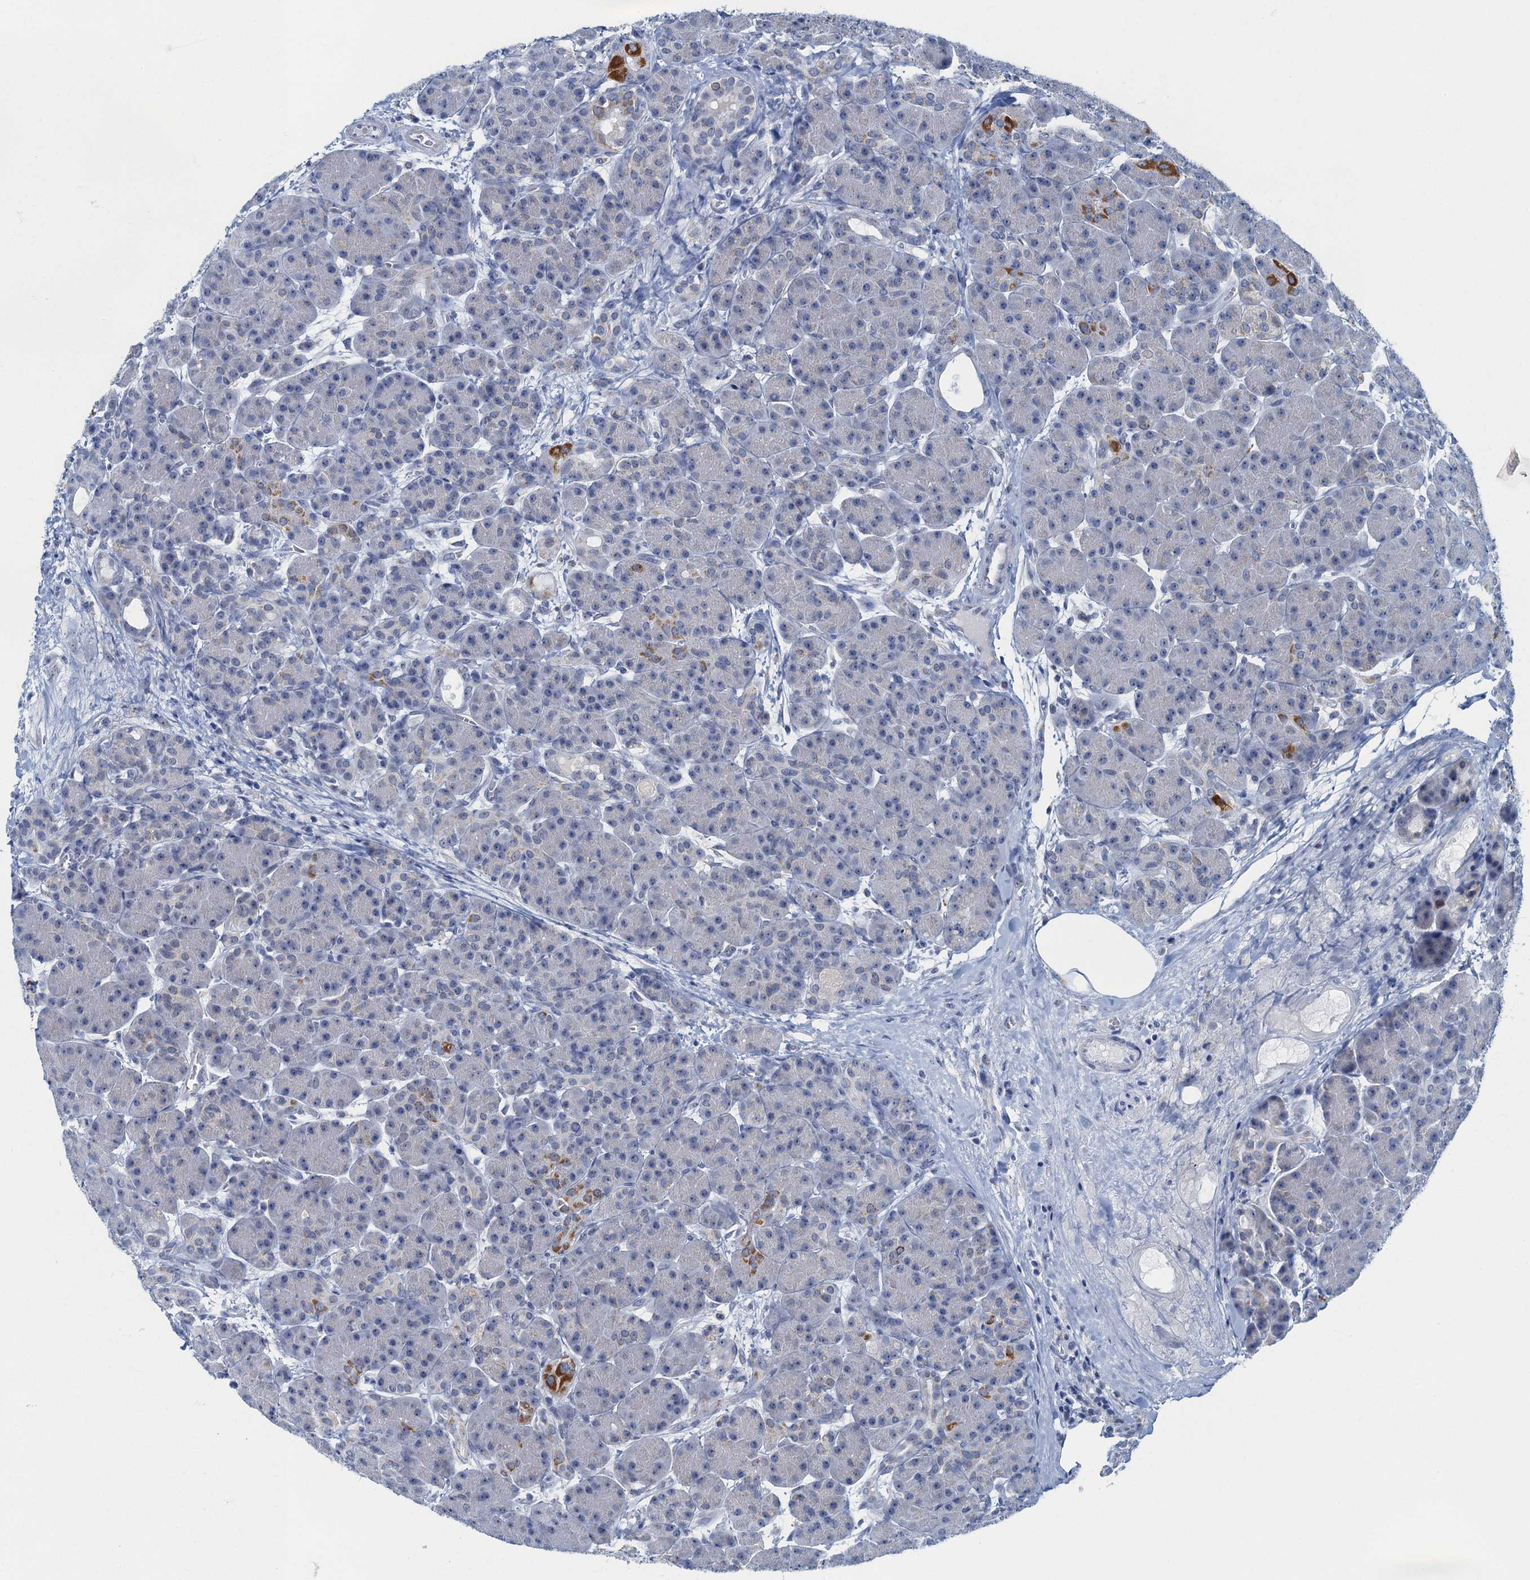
{"staining": {"intensity": "moderate", "quantity": "<25%", "location": "cytoplasmic/membranous"}, "tissue": "pancreas", "cell_type": "Exocrine glandular cells", "image_type": "normal", "snomed": [{"axis": "morphology", "description": "Normal tissue, NOS"}, {"axis": "topography", "description": "Pancreas"}], "caption": "A photomicrograph of pancreas stained for a protein reveals moderate cytoplasmic/membranous brown staining in exocrine glandular cells. The staining was performed using DAB to visualize the protein expression in brown, while the nuclei were stained in blue with hematoxylin (Magnification: 20x).", "gene": "RAD9B", "patient": {"sex": "male", "age": 63}}